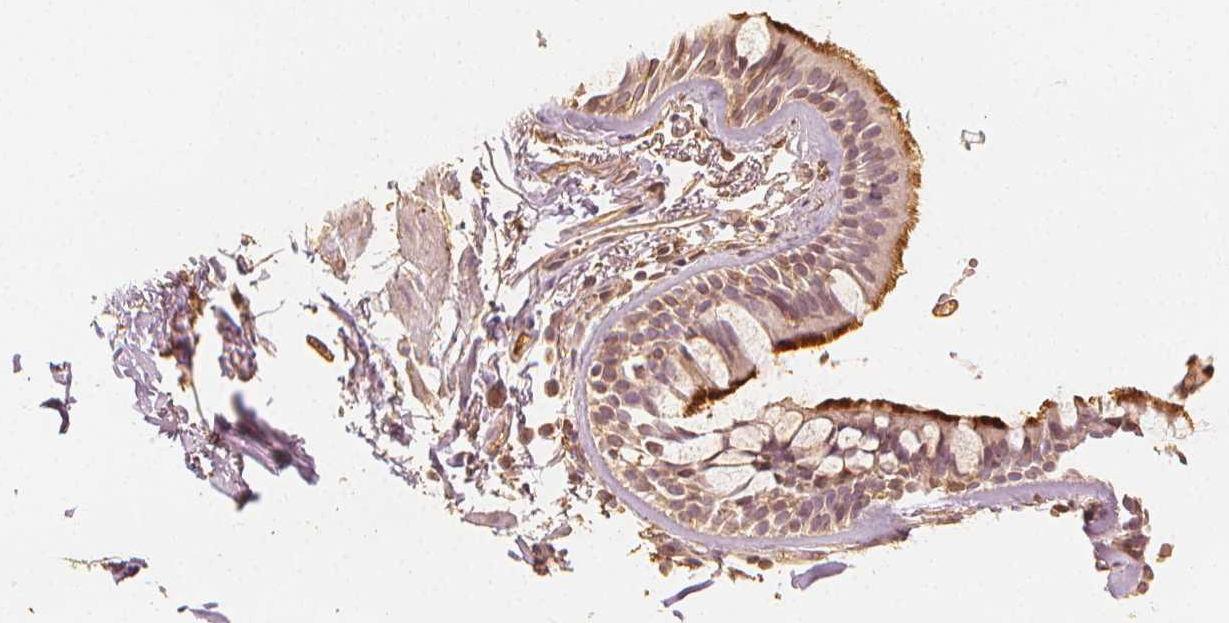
{"staining": {"intensity": "strong", "quantity": "25%-75%", "location": "cytoplasmic/membranous"}, "tissue": "bronchus", "cell_type": "Respiratory epithelial cells", "image_type": "normal", "snomed": [{"axis": "morphology", "description": "Normal tissue, NOS"}, {"axis": "topography", "description": "Cartilage tissue"}, {"axis": "topography", "description": "Bronchus"}, {"axis": "topography", "description": "Peripheral nerve tissue"}], "caption": "A brown stain shows strong cytoplasmic/membranous positivity of a protein in respiratory epithelial cells of benign human bronchus. The staining was performed using DAB (3,3'-diaminobenzidine) to visualize the protein expression in brown, while the nuclei were stained in blue with hematoxylin (Magnification: 20x).", "gene": "ARHGAP26", "patient": {"sex": "female", "age": 59}}